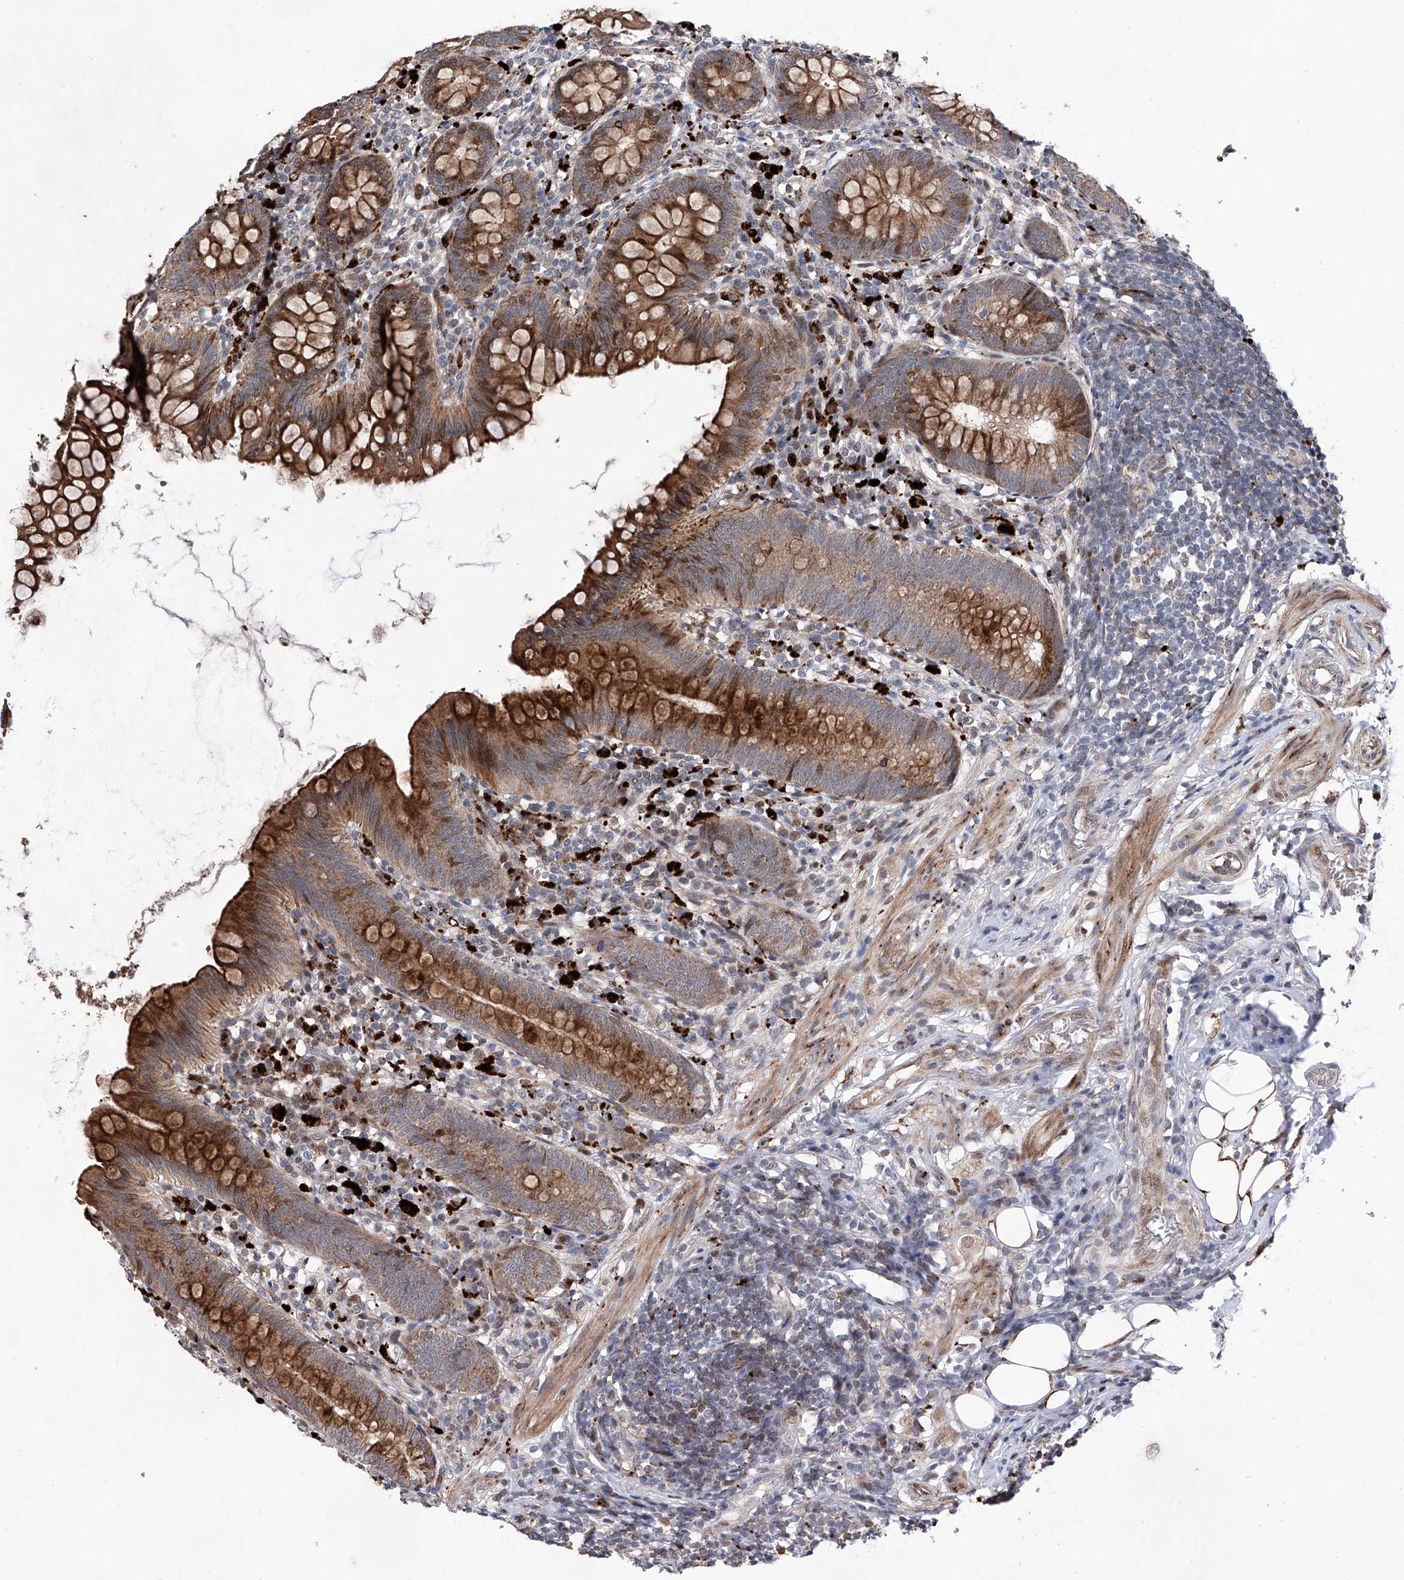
{"staining": {"intensity": "strong", "quantity": ">75%", "location": "cytoplasmic/membranous"}, "tissue": "appendix", "cell_type": "Glandular cells", "image_type": "normal", "snomed": [{"axis": "morphology", "description": "Normal tissue, NOS"}, {"axis": "topography", "description": "Appendix"}], "caption": "A photomicrograph of human appendix stained for a protein reveals strong cytoplasmic/membranous brown staining in glandular cells. The protein is stained brown, and the nuclei are stained in blue (DAB (3,3'-diaminobenzidine) IHC with brightfield microscopy, high magnification).", "gene": "FARP2", "patient": {"sex": "female", "age": 62}}